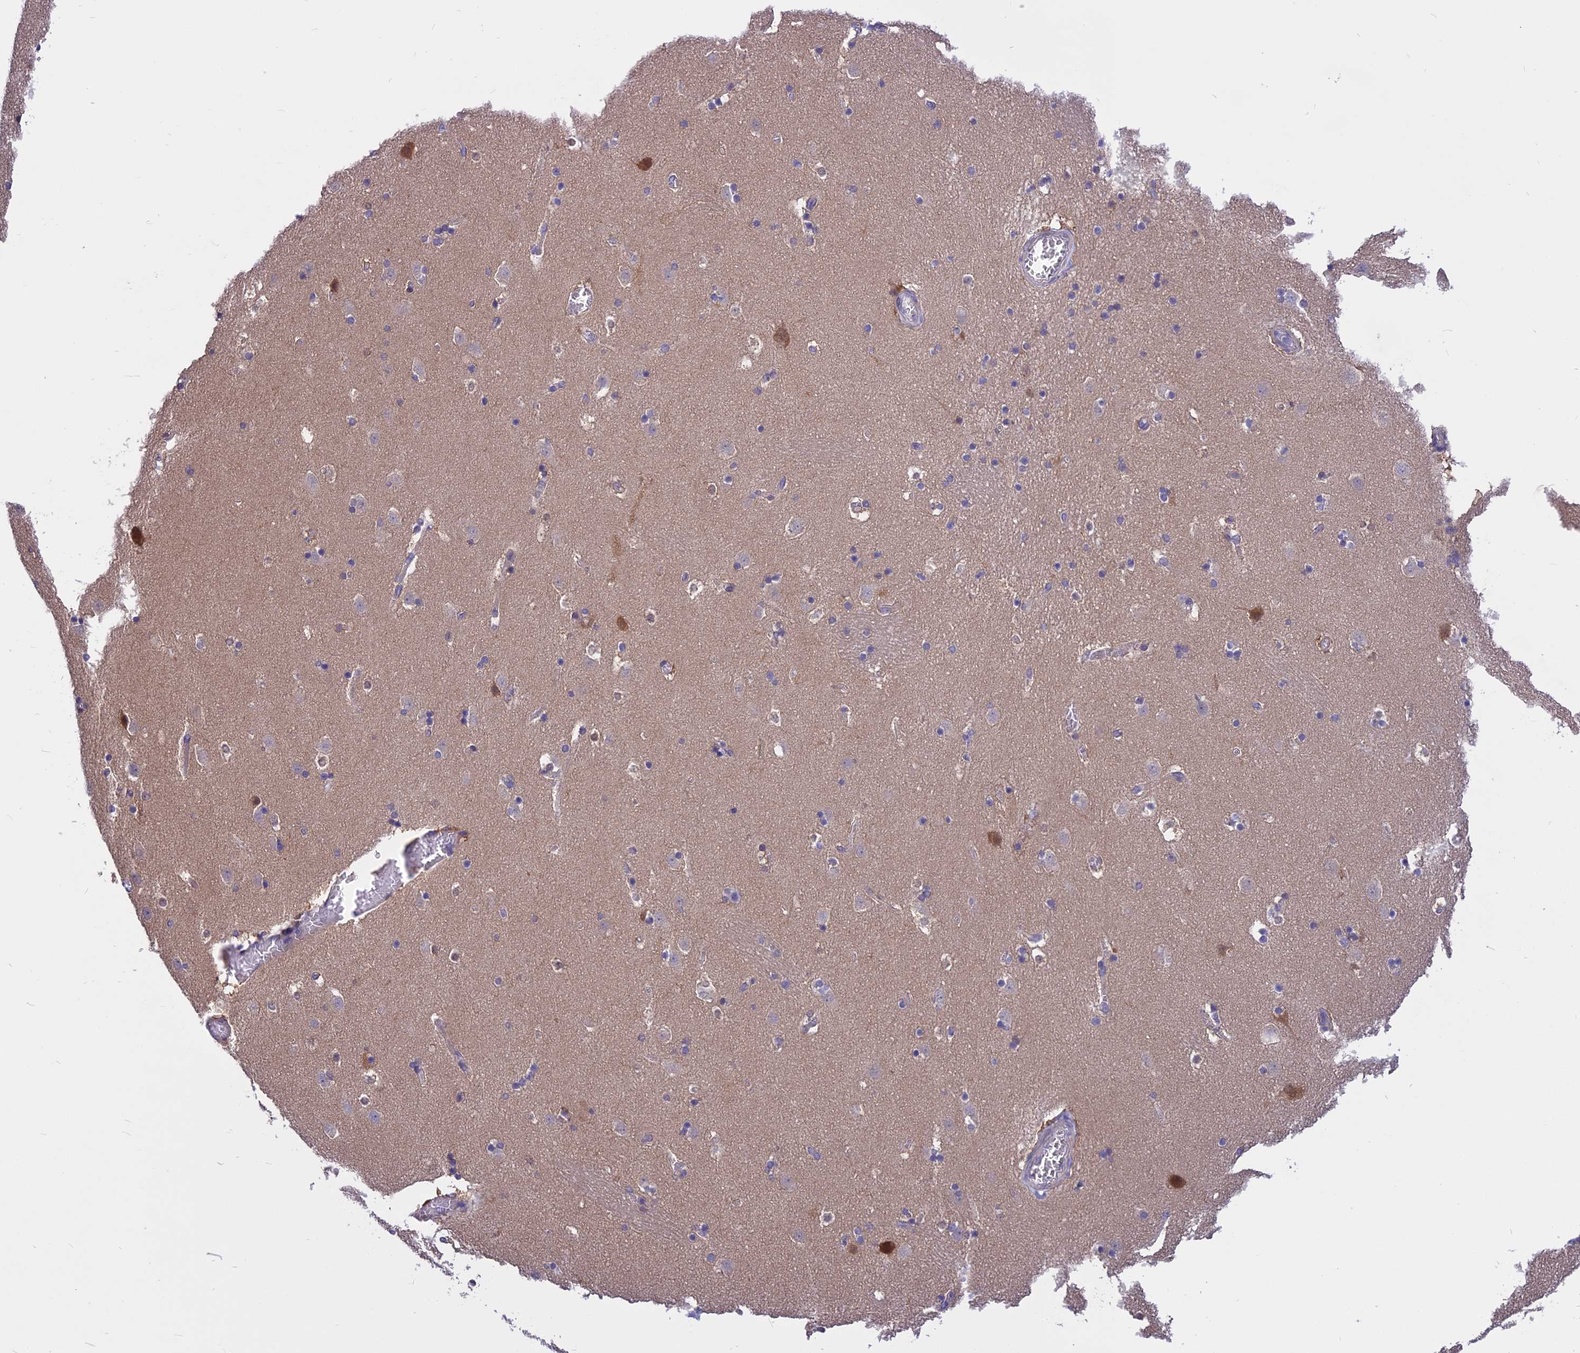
{"staining": {"intensity": "weak", "quantity": "<25%", "location": "cytoplasmic/membranous"}, "tissue": "caudate", "cell_type": "Glial cells", "image_type": "normal", "snomed": [{"axis": "morphology", "description": "Normal tissue, NOS"}, {"axis": "topography", "description": "Lateral ventricle wall"}], "caption": "A high-resolution micrograph shows immunohistochemistry (IHC) staining of benign caudate, which exhibits no significant expression in glial cells. The staining was performed using DAB to visualize the protein expression in brown, while the nuclei were stained in blue with hematoxylin (Magnification: 20x).", "gene": "STUB1", "patient": {"sex": "male", "age": 45}}